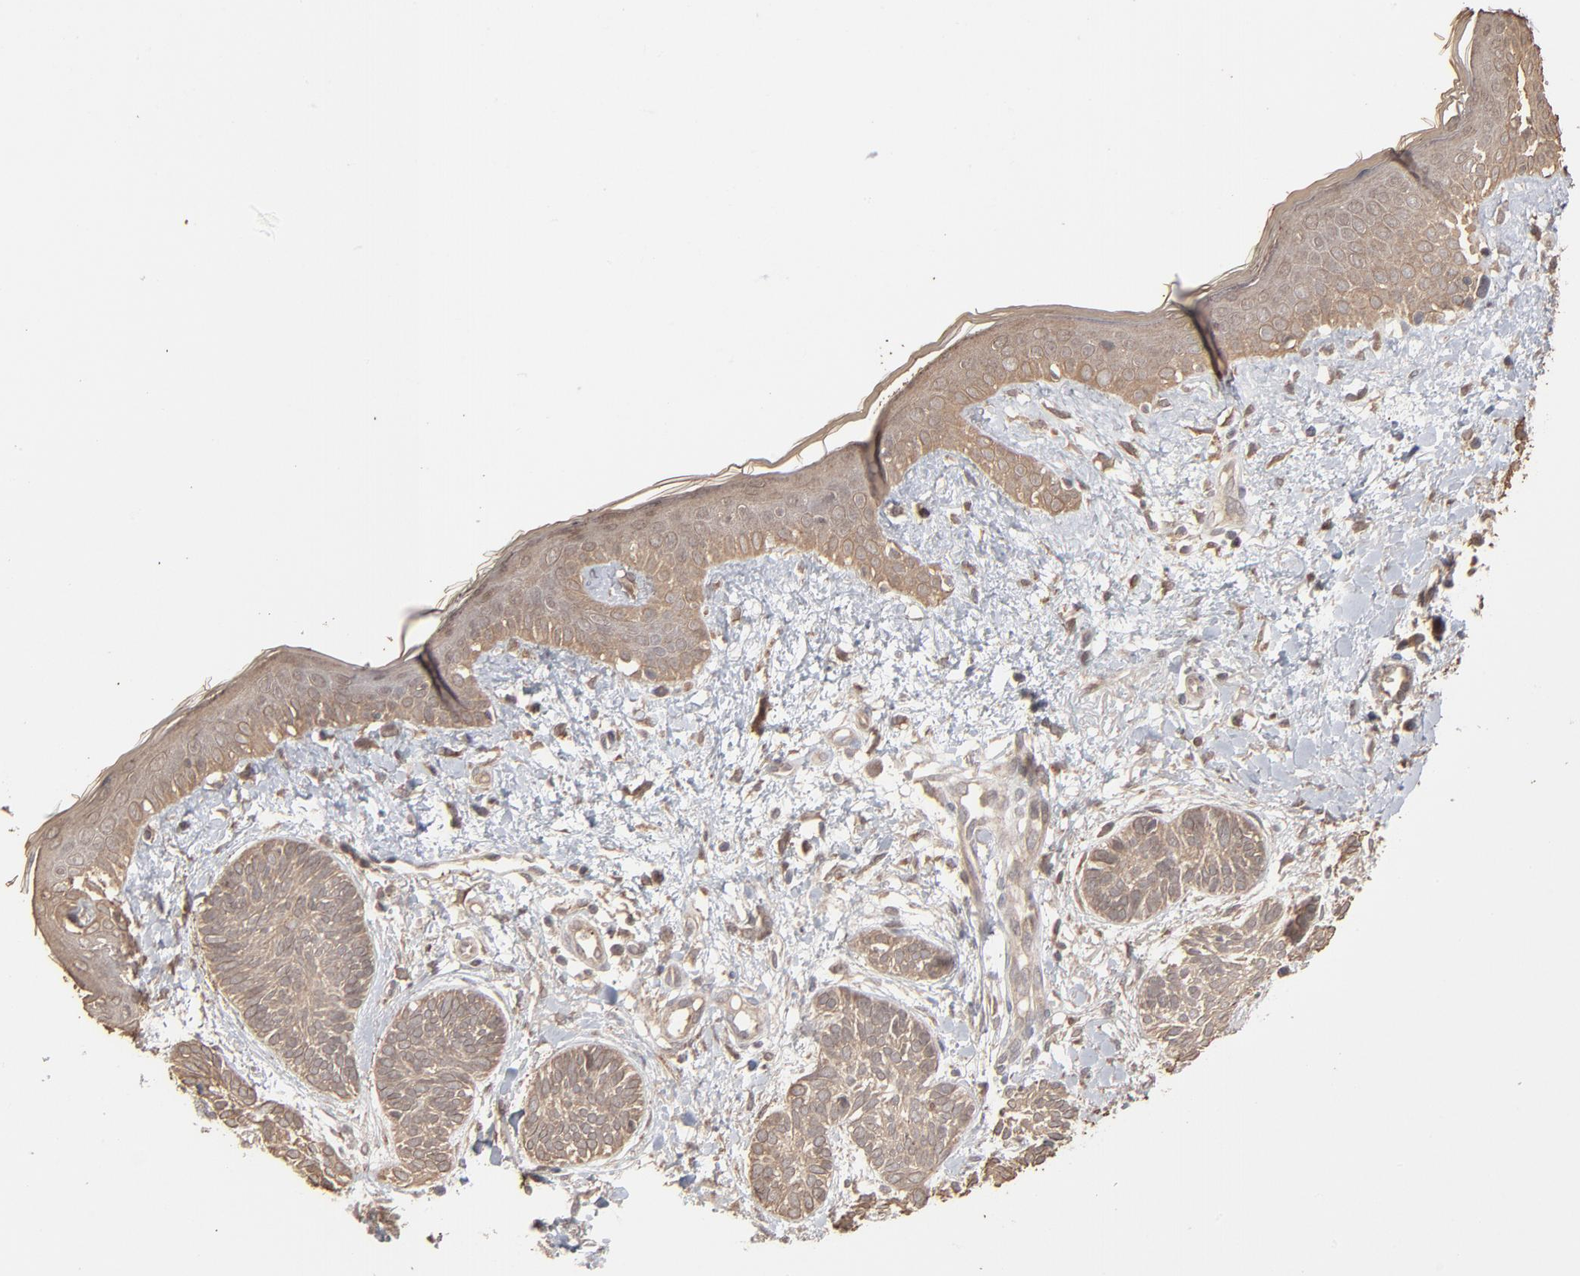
{"staining": {"intensity": "negative", "quantity": "none", "location": "none"}, "tissue": "skin cancer", "cell_type": "Tumor cells", "image_type": "cancer", "snomed": [{"axis": "morphology", "description": "Normal tissue, NOS"}, {"axis": "morphology", "description": "Basal cell carcinoma"}, {"axis": "topography", "description": "Skin"}], "caption": "Skin basal cell carcinoma stained for a protein using immunohistochemistry demonstrates no staining tumor cells.", "gene": "SCFD1", "patient": {"sex": "male", "age": 63}}